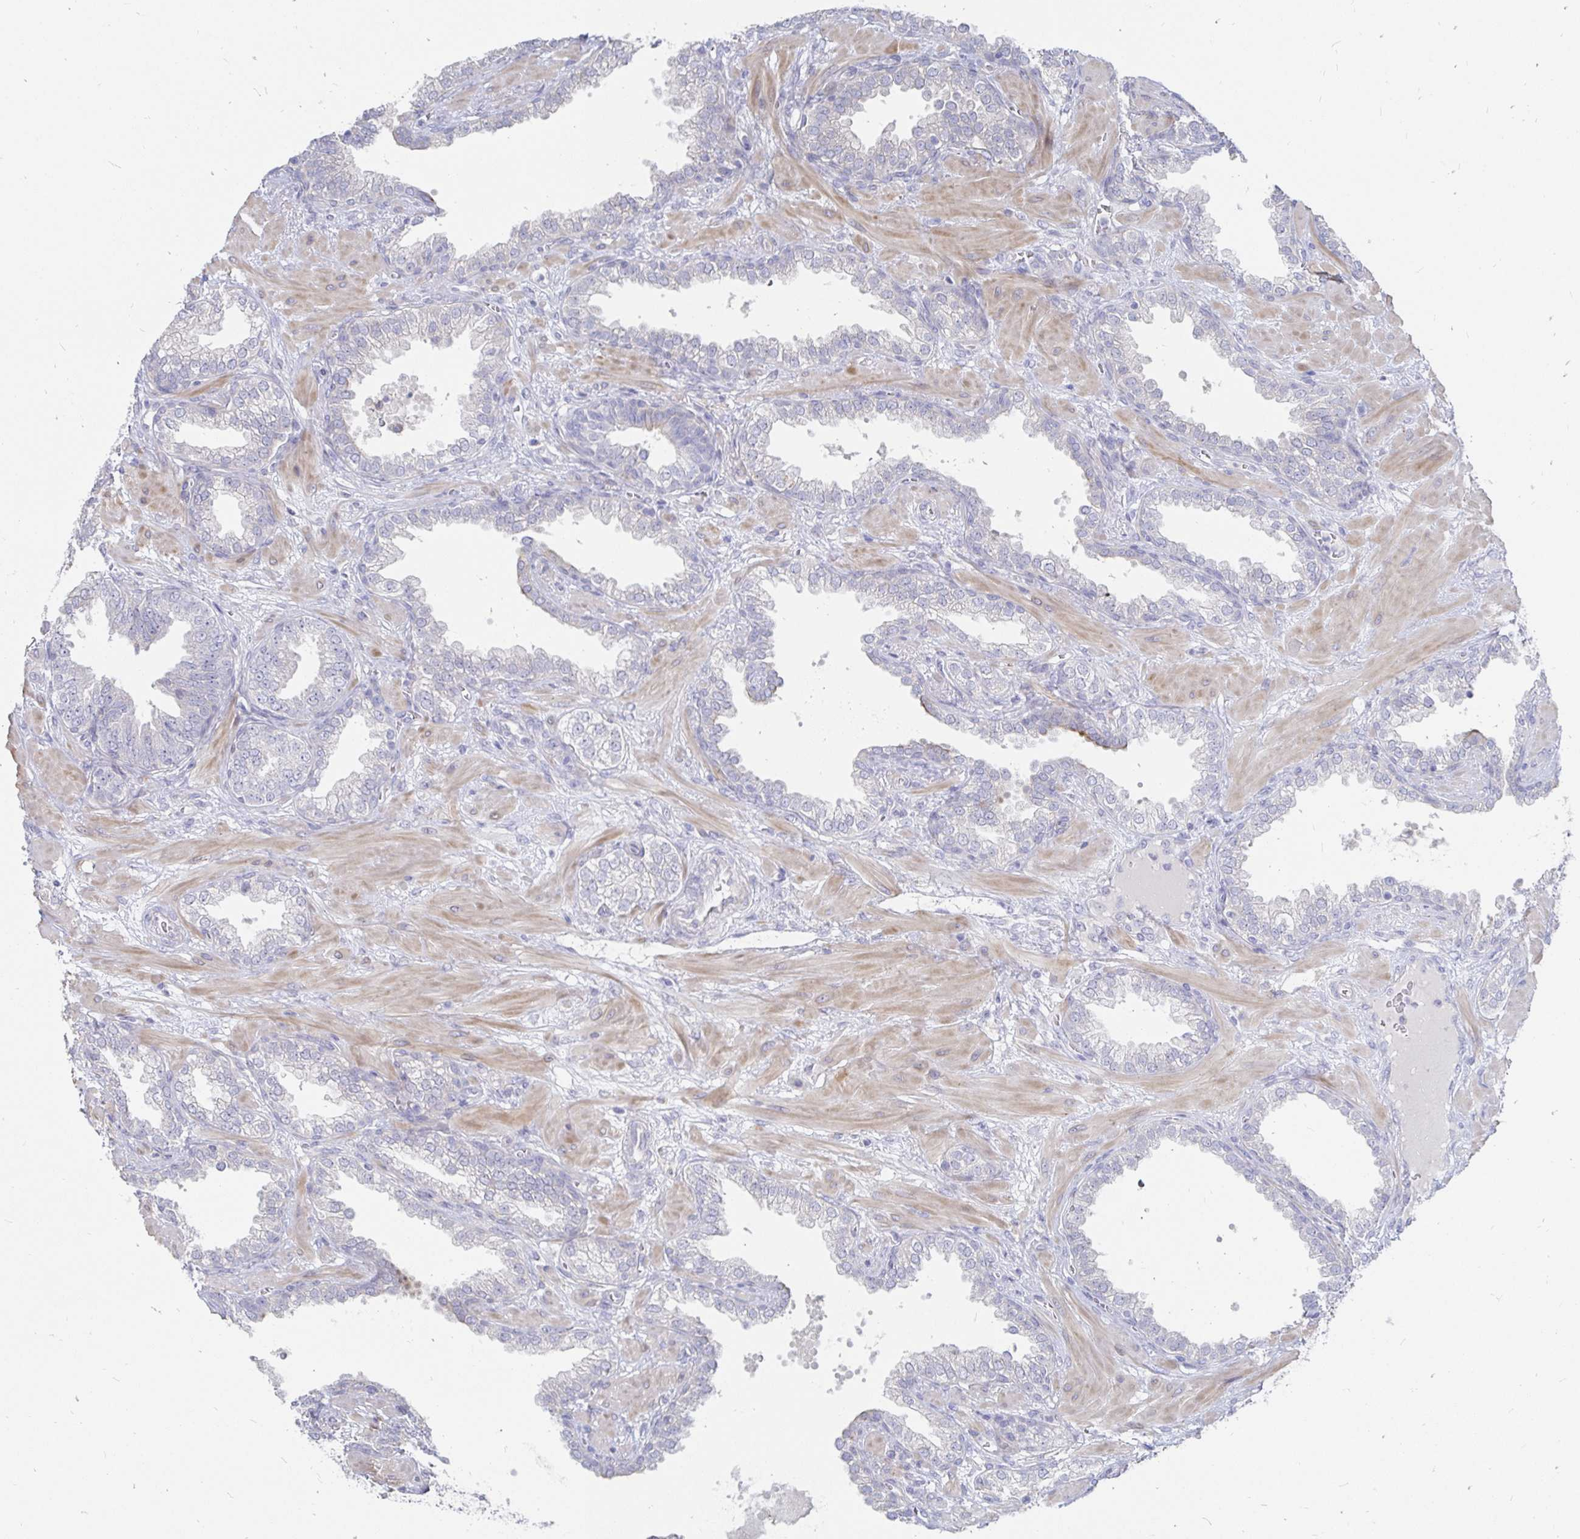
{"staining": {"intensity": "negative", "quantity": "none", "location": "none"}, "tissue": "prostate cancer", "cell_type": "Tumor cells", "image_type": "cancer", "snomed": [{"axis": "morphology", "description": "Adenocarcinoma, High grade"}, {"axis": "topography", "description": "Prostate"}], "caption": "Histopathology image shows no significant protein expression in tumor cells of prostate cancer. (Immunohistochemistry (ihc), brightfield microscopy, high magnification).", "gene": "KCTD19", "patient": {"sex": "male", "age": 60}}